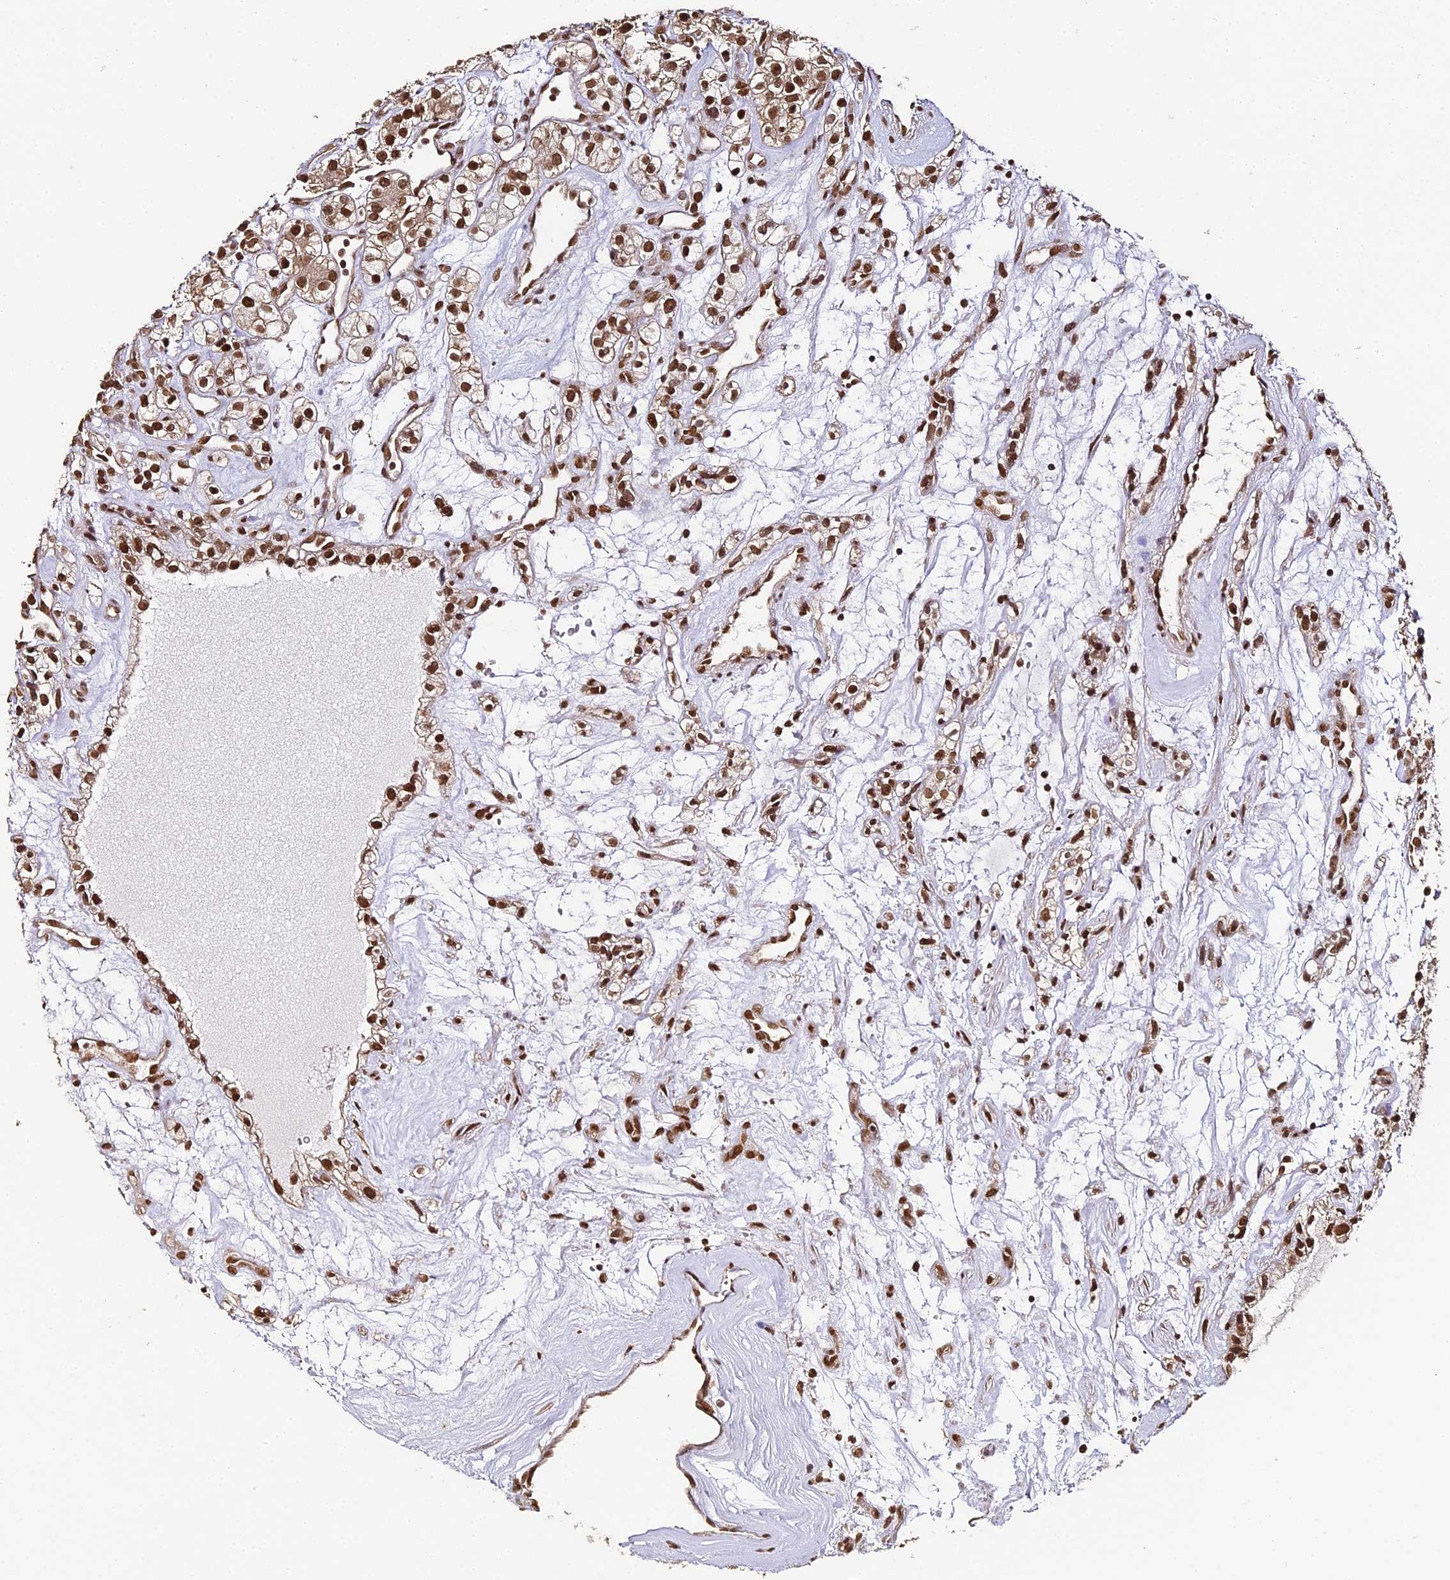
{"staining": {"intensity": "strong", "quantity": ">75%", "location": "nuclear"}, "tissue": "renal cancer", "cell_type": "Tumor cells", "image_type": "cancer", "snomed": [{"axis": "morphology", "description": "Adenocarcinoma, NOS"}, {"axis": "topography", "description": "Kidney"}], "caption": "Immunohistochemical staining of adenocarcinoma (renal) shows high levels of strong nuclear protein positivity in approximately >75% of tumor cells.", "gene": "HNRNPA1", "patient": {"sex": "female", "age": 57}}